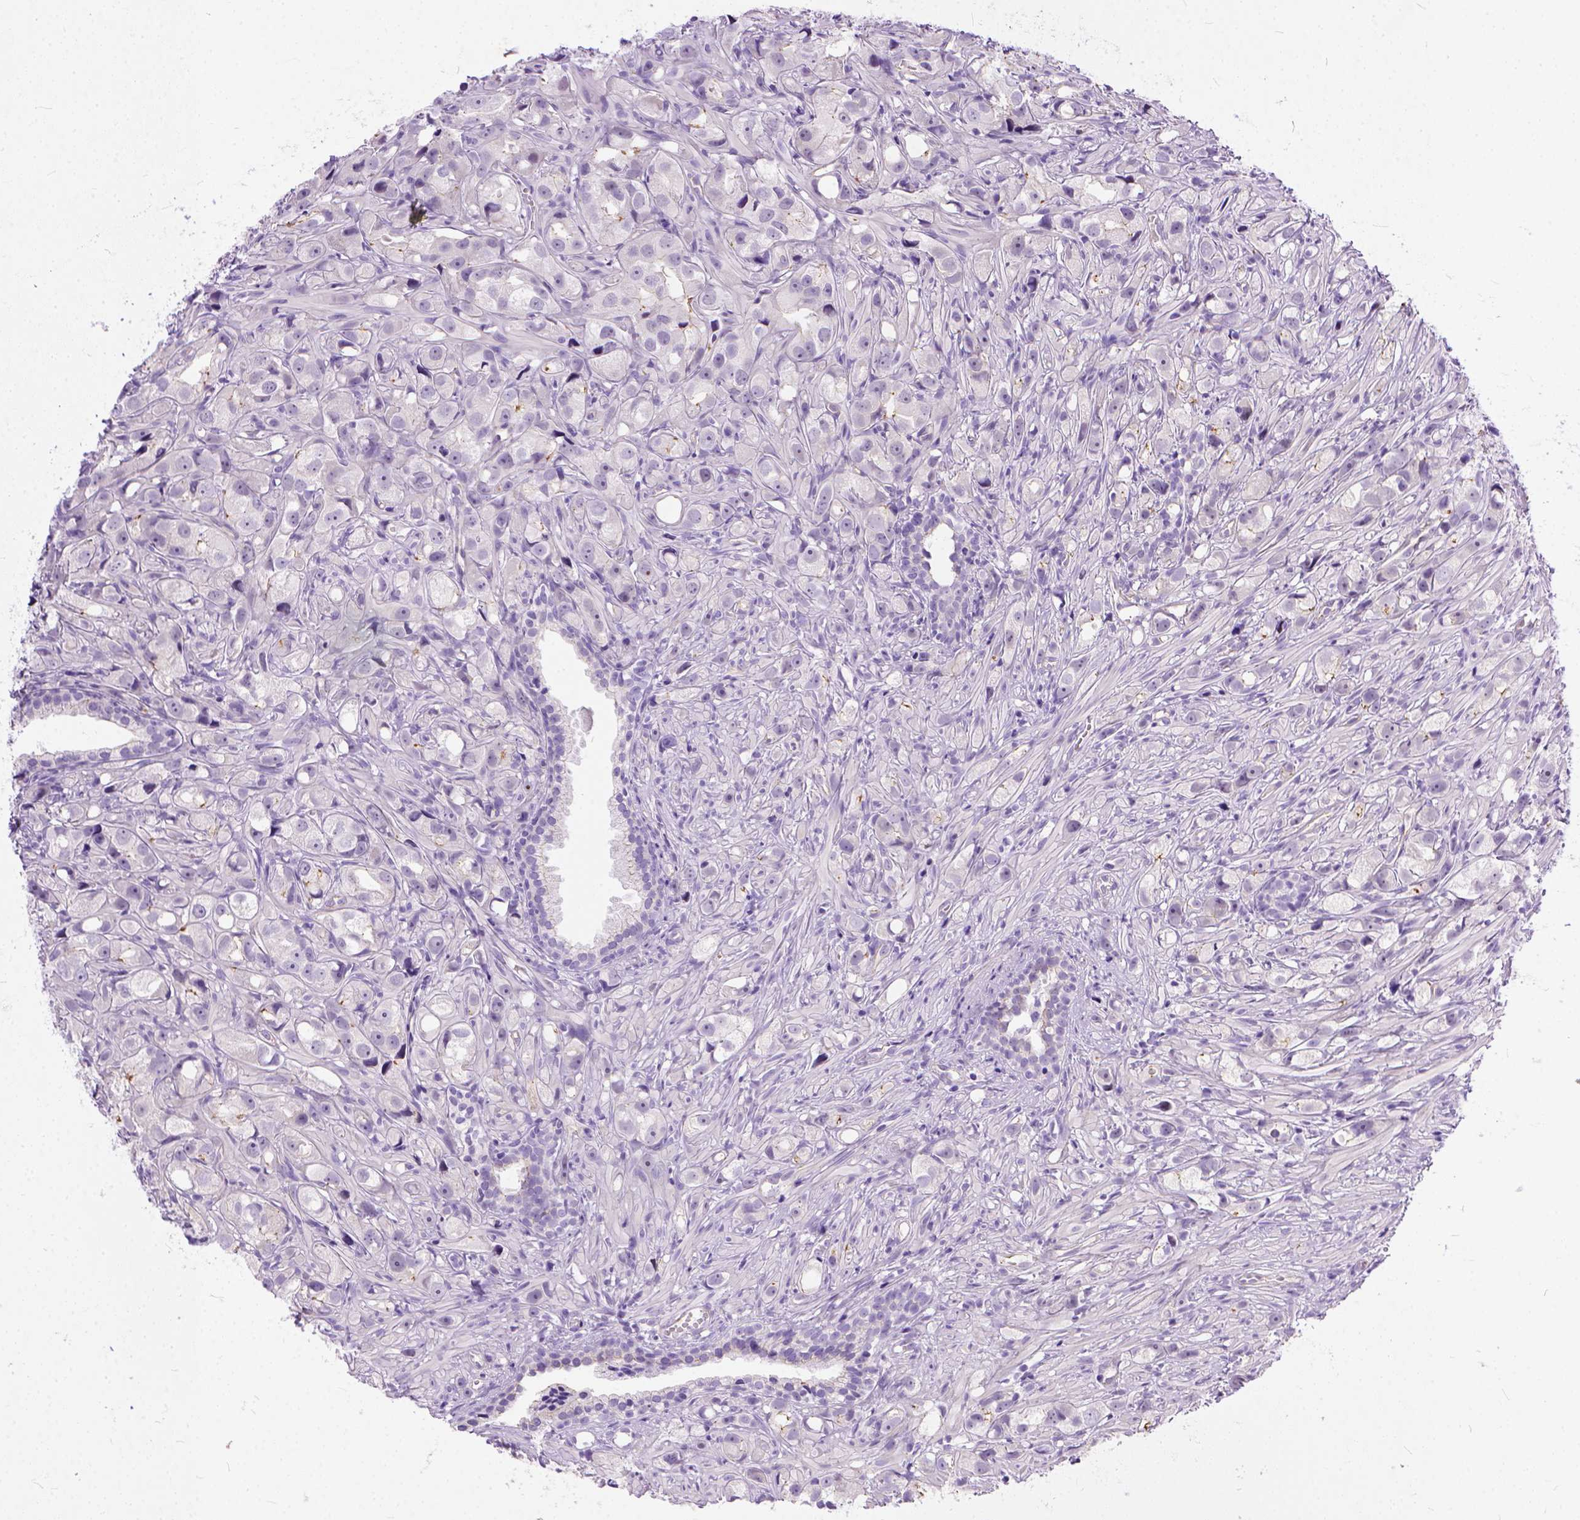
{"staining": {"intensity": "negative", "quantity": "none", "location": "none"}, "tissue": "prostate cancer", "cell_type": "Tumor cells", "image_type": "cancer", "snomed": [{"axis": "morphology", "description": "Adenocarcinoma, High grade"}, {"axis": "topography", "description": "Prostate"}], "caption": "Immunohistochemistry of human prostate adenocarcinoma (high-grade) exhibits no expression in tumor cells.", "gene": "ADGRF1", "patient": {"sex": "male", "age": 75}}